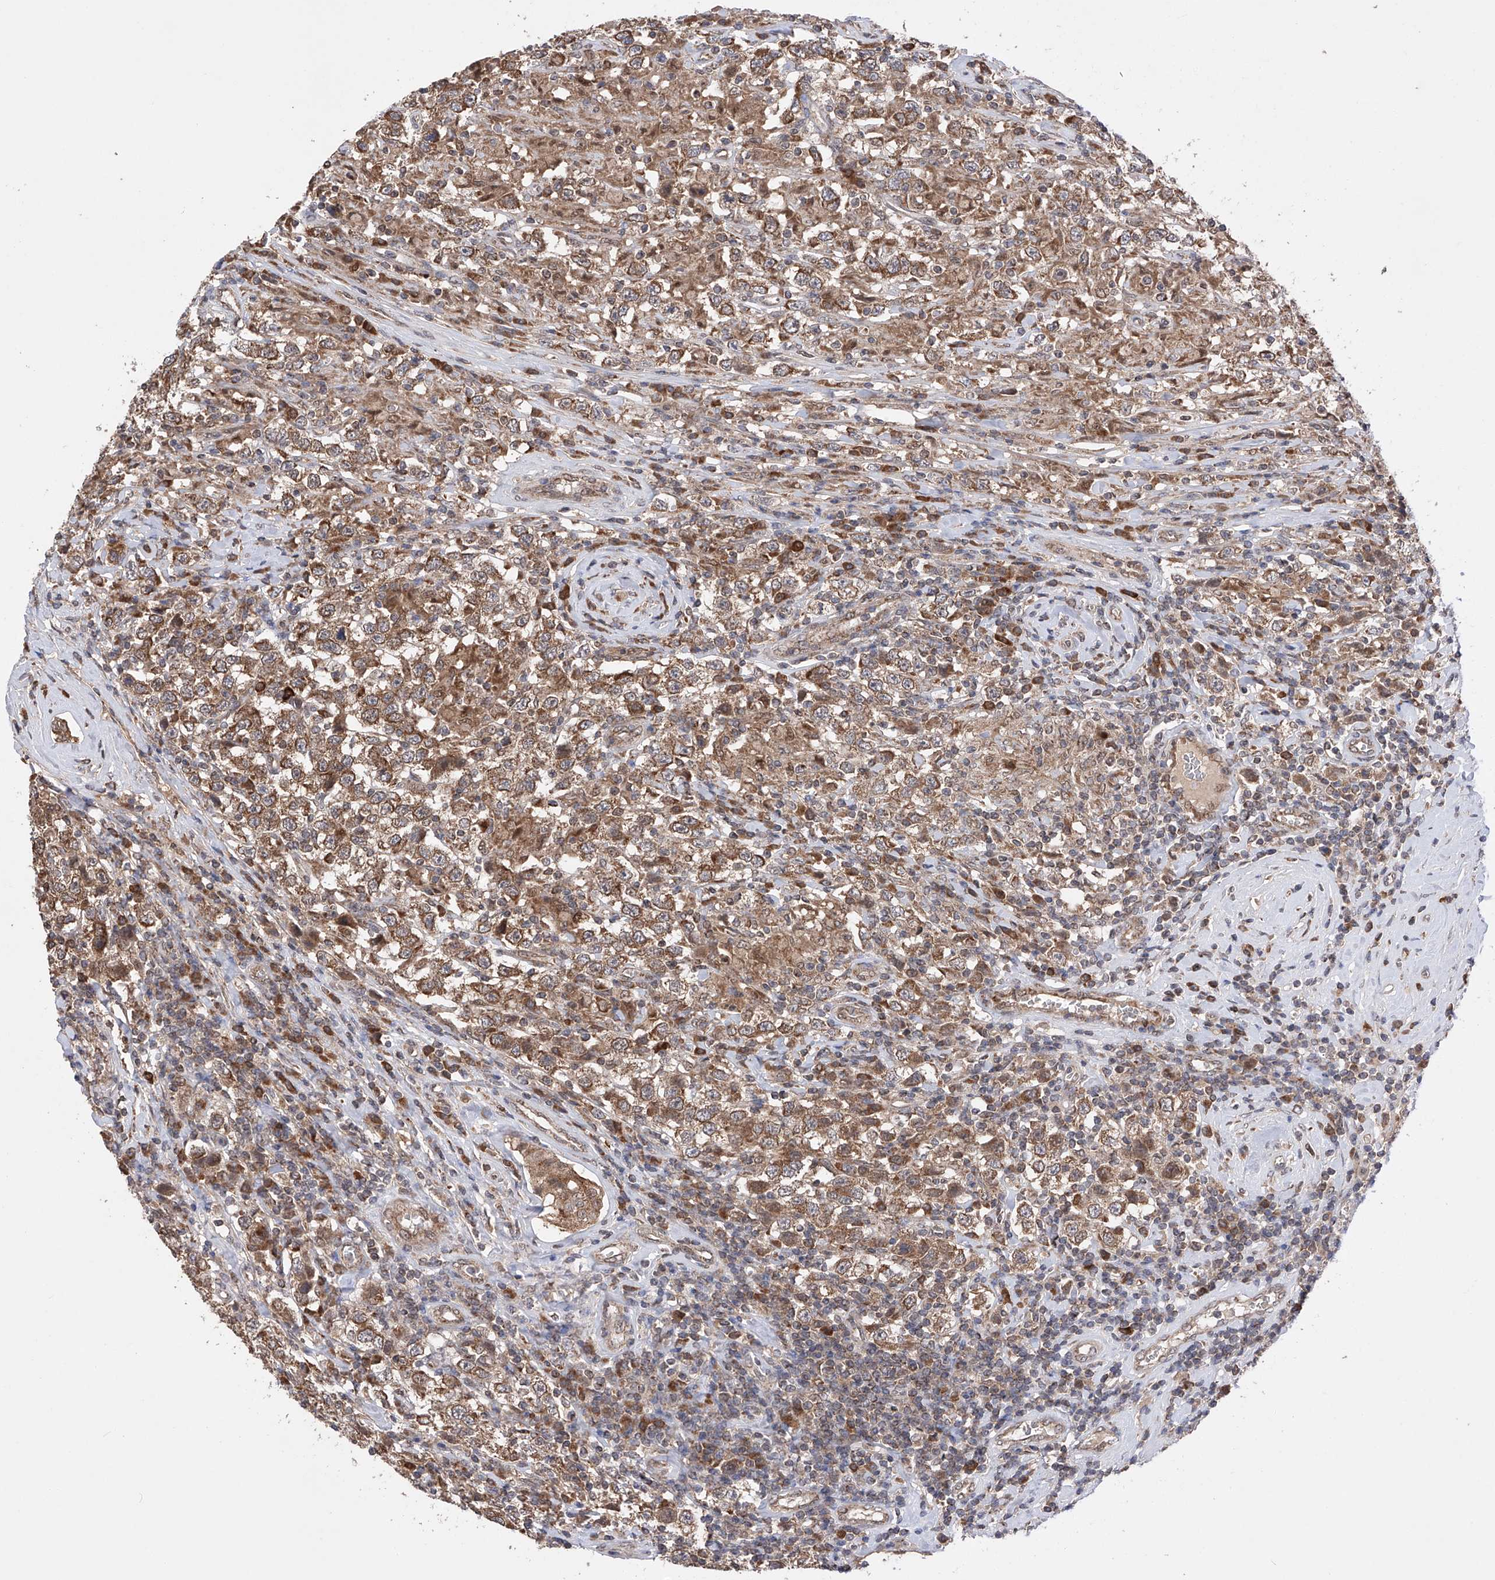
{"staining": {"intensity": "moderate", "quantity": ">75%", "location": "cytoplasmic/membranous"}, "tissue": "testis cancer", "cell_type": "Tumor cells", "image_type": "cancer", "snomed": [{"axis": "morphology", "description": "Seminoma, NOS"}, {"axis": "topography", "description": "Testis"}], "caption": "The photomicrograph displays immunohistochemical staining of seminoma (testis). There is moderate cytoplasmic/membranous positivity is appreciated in about >75% of tumor cells.", "gene": "SDHAF4", "patient": {"sex": "male", "age": 41}}